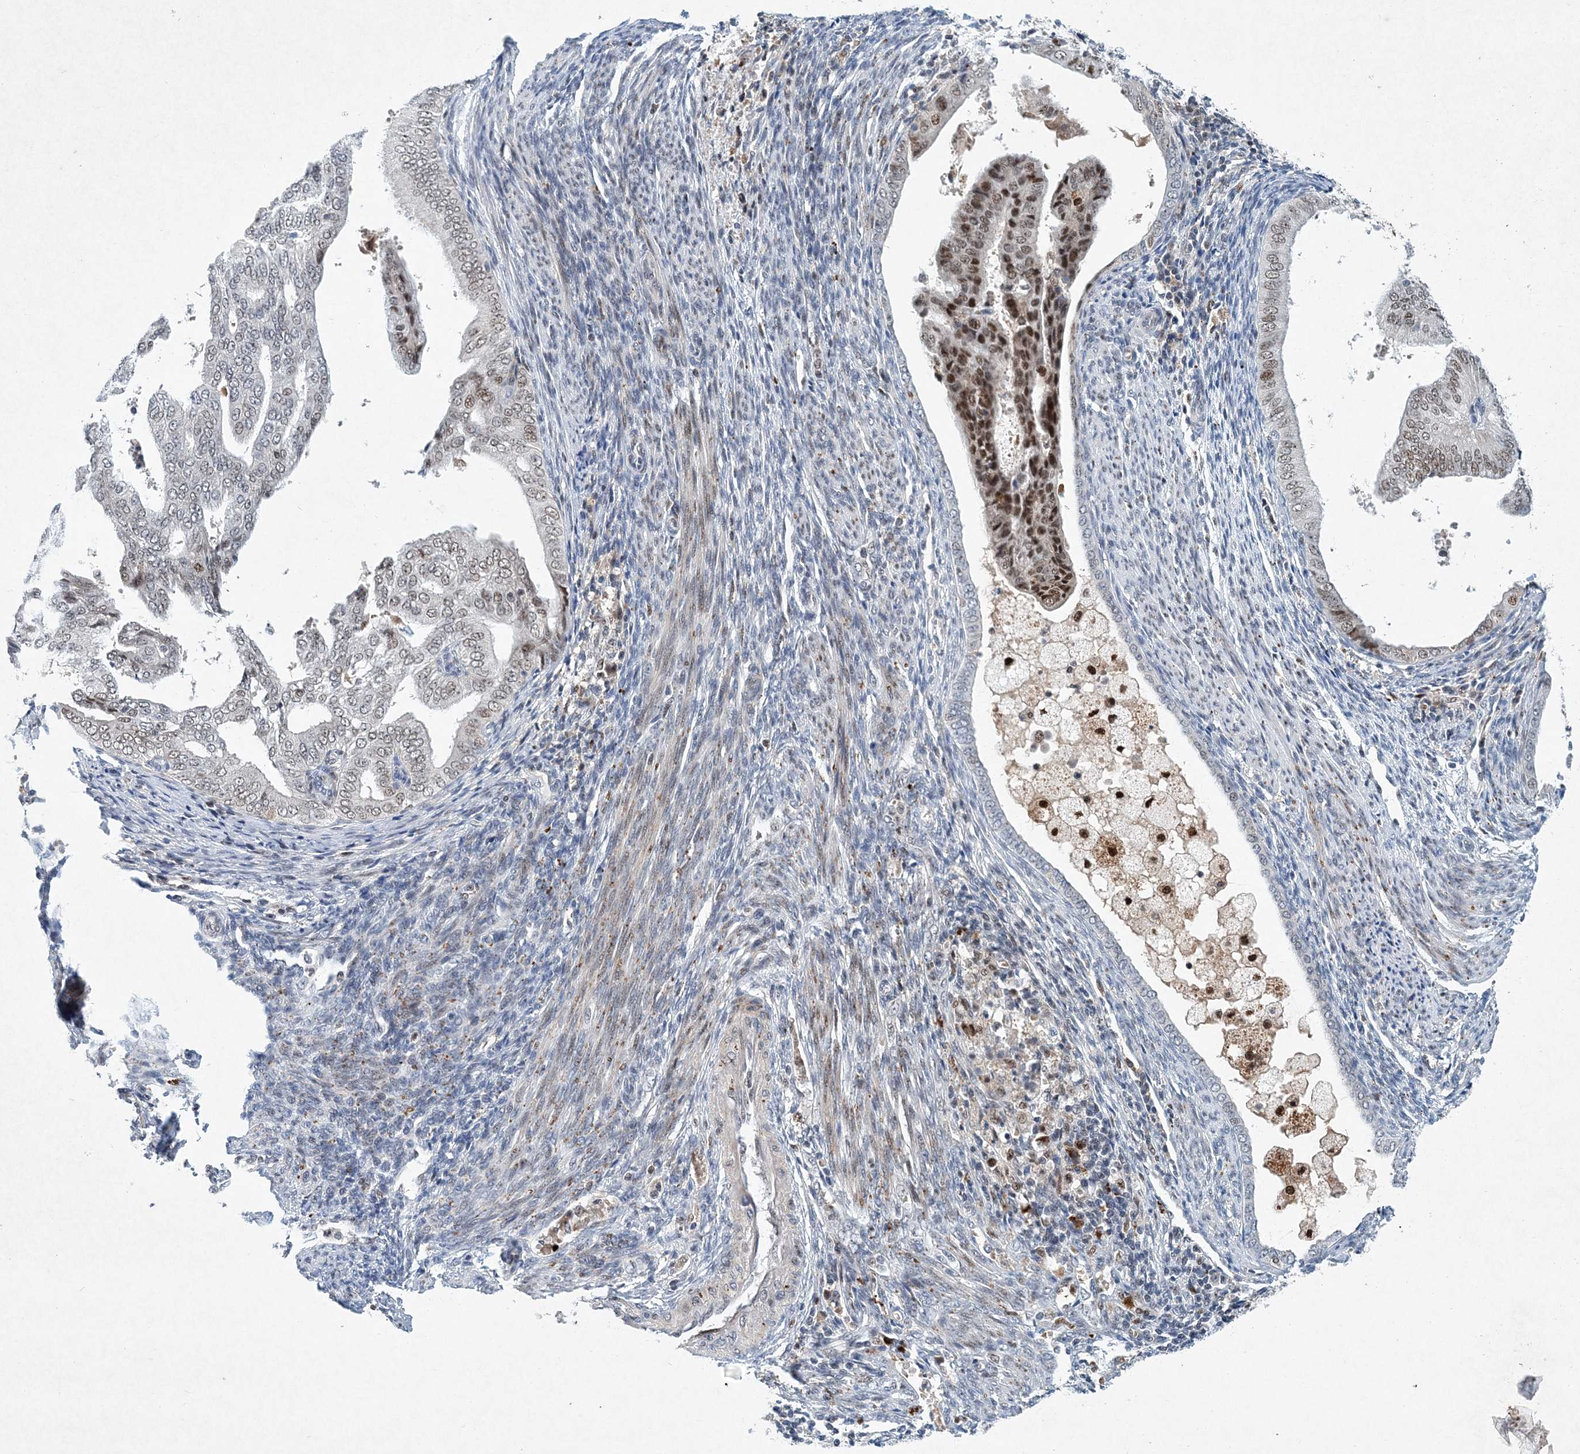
{"staining": {"intensity": "moderate", "quantity": "25%-75%", "location": "nuclear"}, "tissue": "endometrial cancer", "cell_type": "Tumor cells", "image_type": "cancer", "snomed": [{"axis": "morphology", "description": "Adenocarcinoma, NOS"}, {"axis": "topography", "description": "Endometrium"}], "caption": "Endometrial cancer (adenocarcinoma) stained with IHC shows moderate nuclear positivity in approximately 25%-75% of tumor cells.", "gene": "KPNA4", "patient": {"sex": "female", "age": 58}}